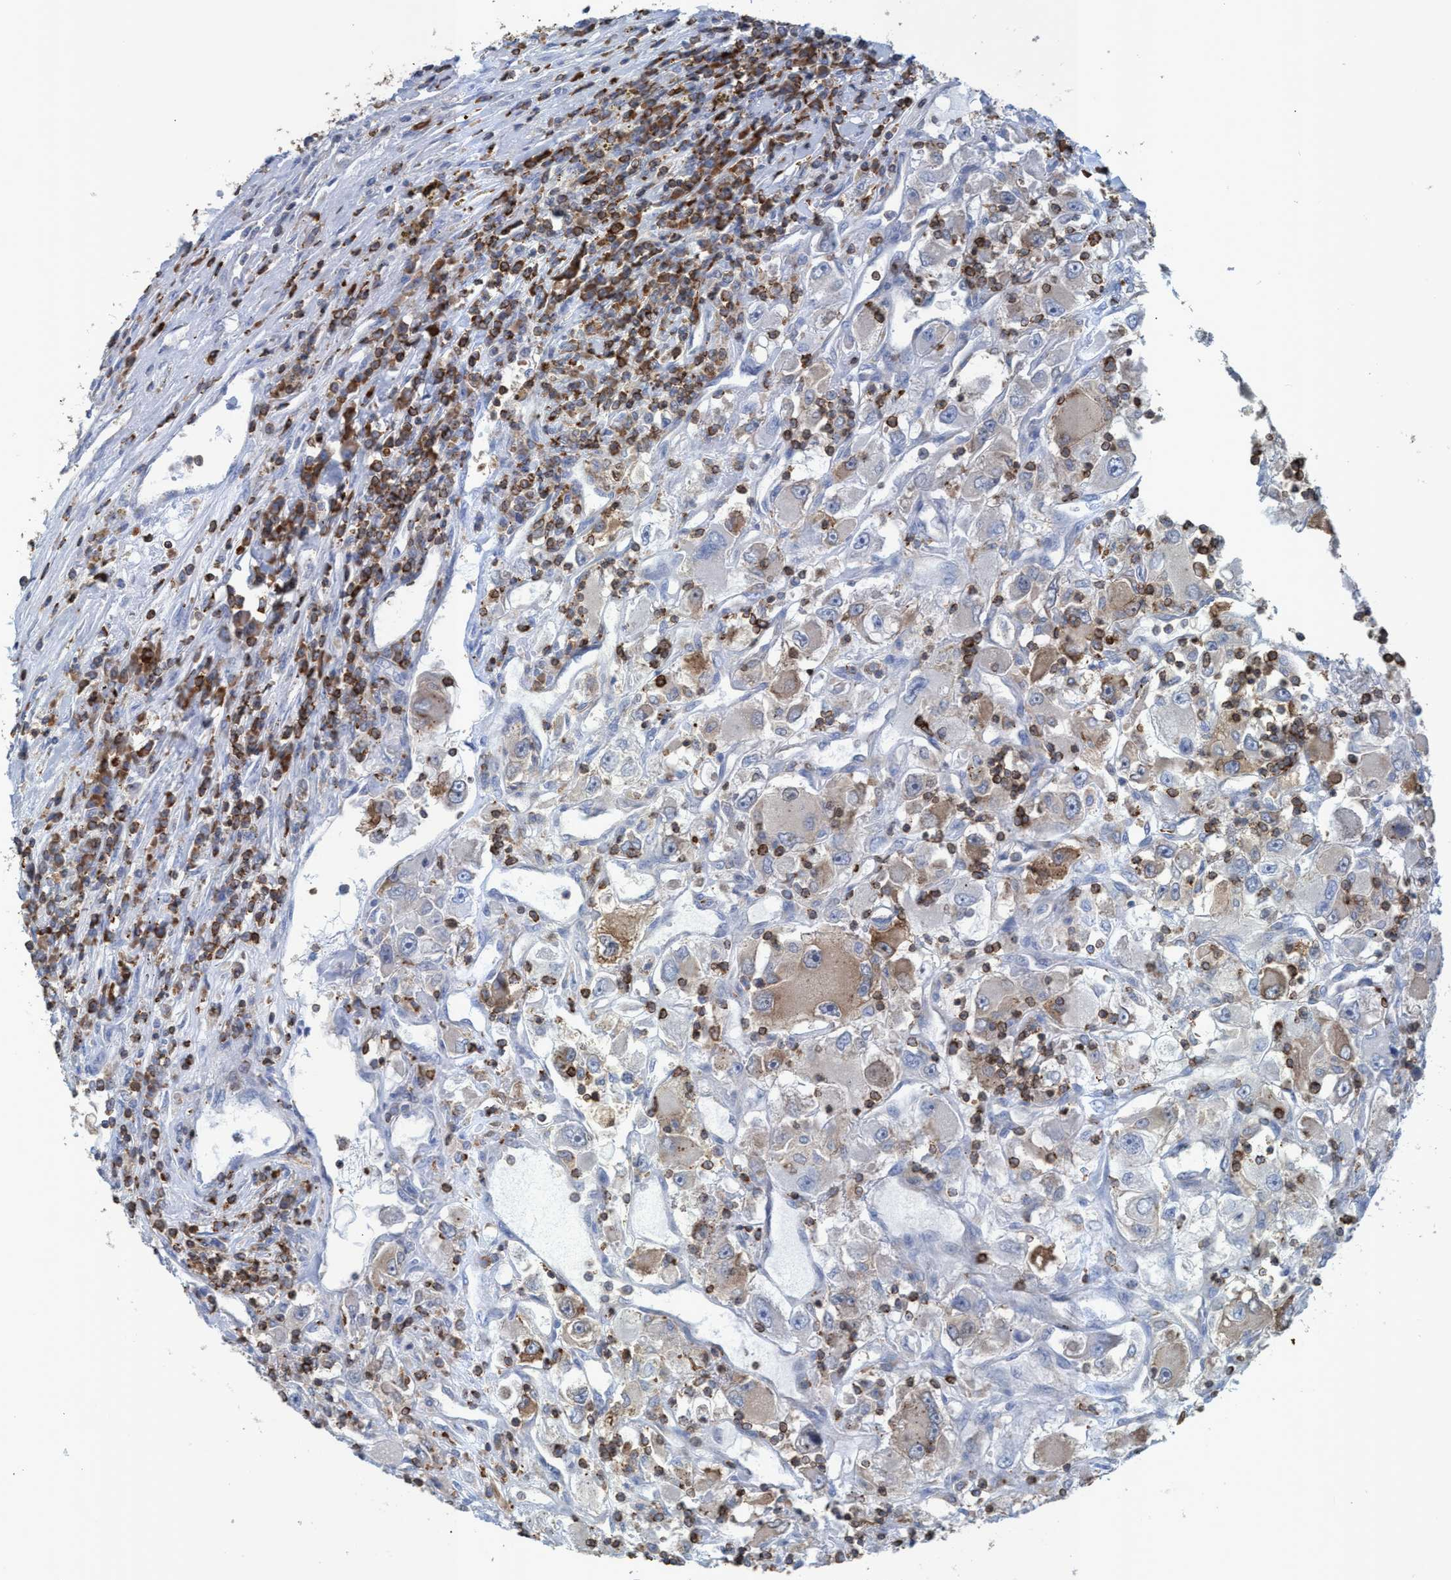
{"staining": {"intensity": "moderate", "quantity": "<25%", "location": "cytoplasmic/membranous"}, "tissue": "renal cancer", "cell_type": "Tumor cells", "image_type": "cancer", "snomed": [{"axis": "morphology", "description": "Adenocarcinoma, NOS"}, {"axis": "topography", "description": "Kidney"}], "caption": "This image shows immunohistochemistry staining of human renal adenocarcinoma, with low moderate cytoplasmic/membranous staining in approximately <25% of tumor cells.", "gene": "EZR", "patient": {"sex": "female", "age": 52}}